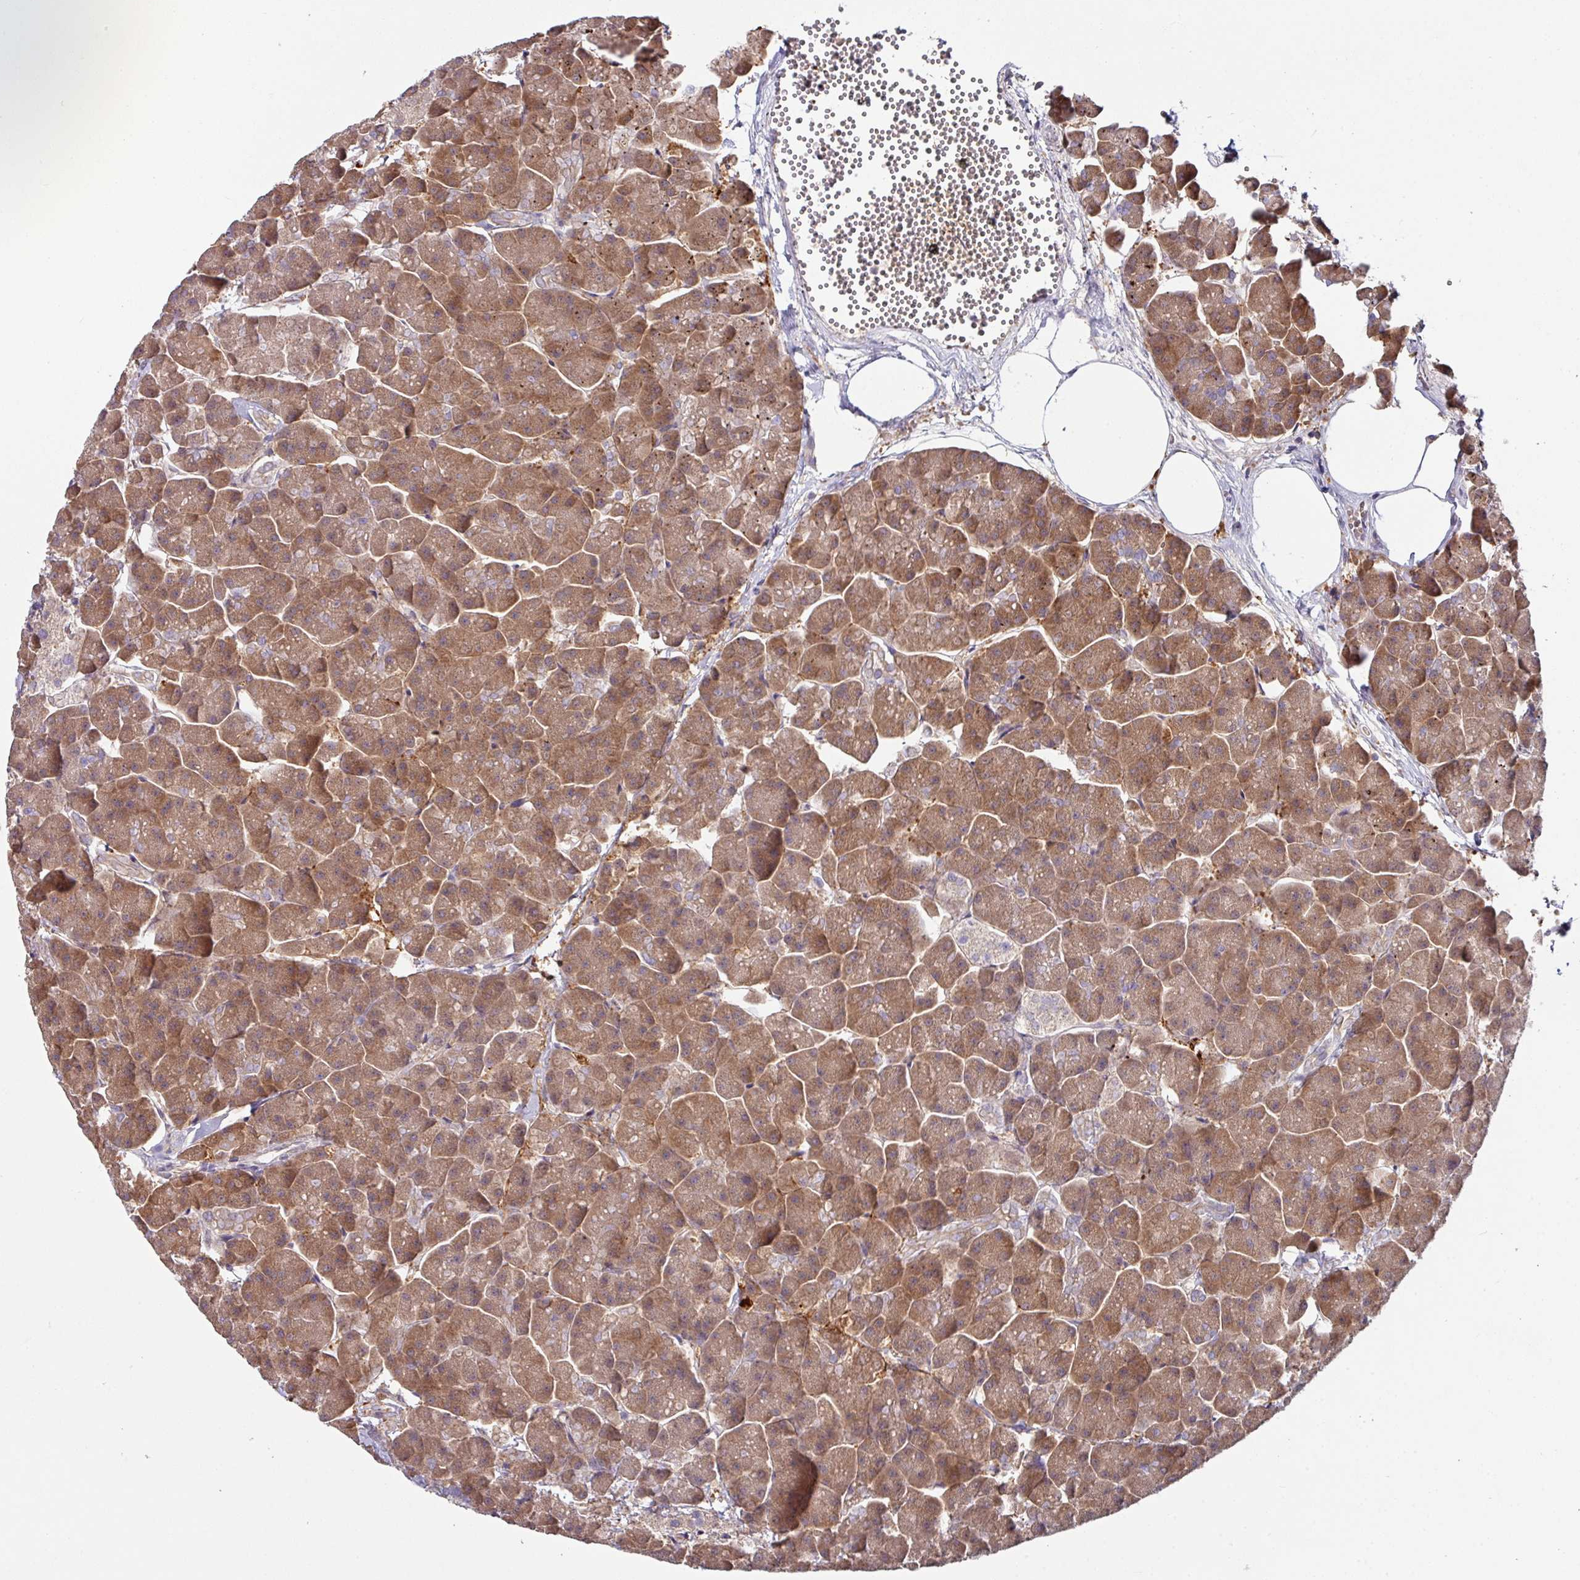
{"staining": {"intensity": "moderate", "quantity": ">75%", "location": "cytoplasmic/membranous"}, "tissue": "pancreas", "cell_type": "Exocrine glandular cells", "image_type": "normal", "snomed": [{"axis": "morphology", "description": "Normal tissue, NOS"}, {"axis": "topography", "description": "Pancreas"}, {"axis": "topography", "description": "Peripheral nerve tissue"}], "caption": "Immunohistochemical staining of benign pancreas shows medium levels of moderate cytoplasmic/membranous expression in about >75% of exocrine glandular cells.", "gene": "SLAMF6", "patient": {"sex": "male", "age": 54}}